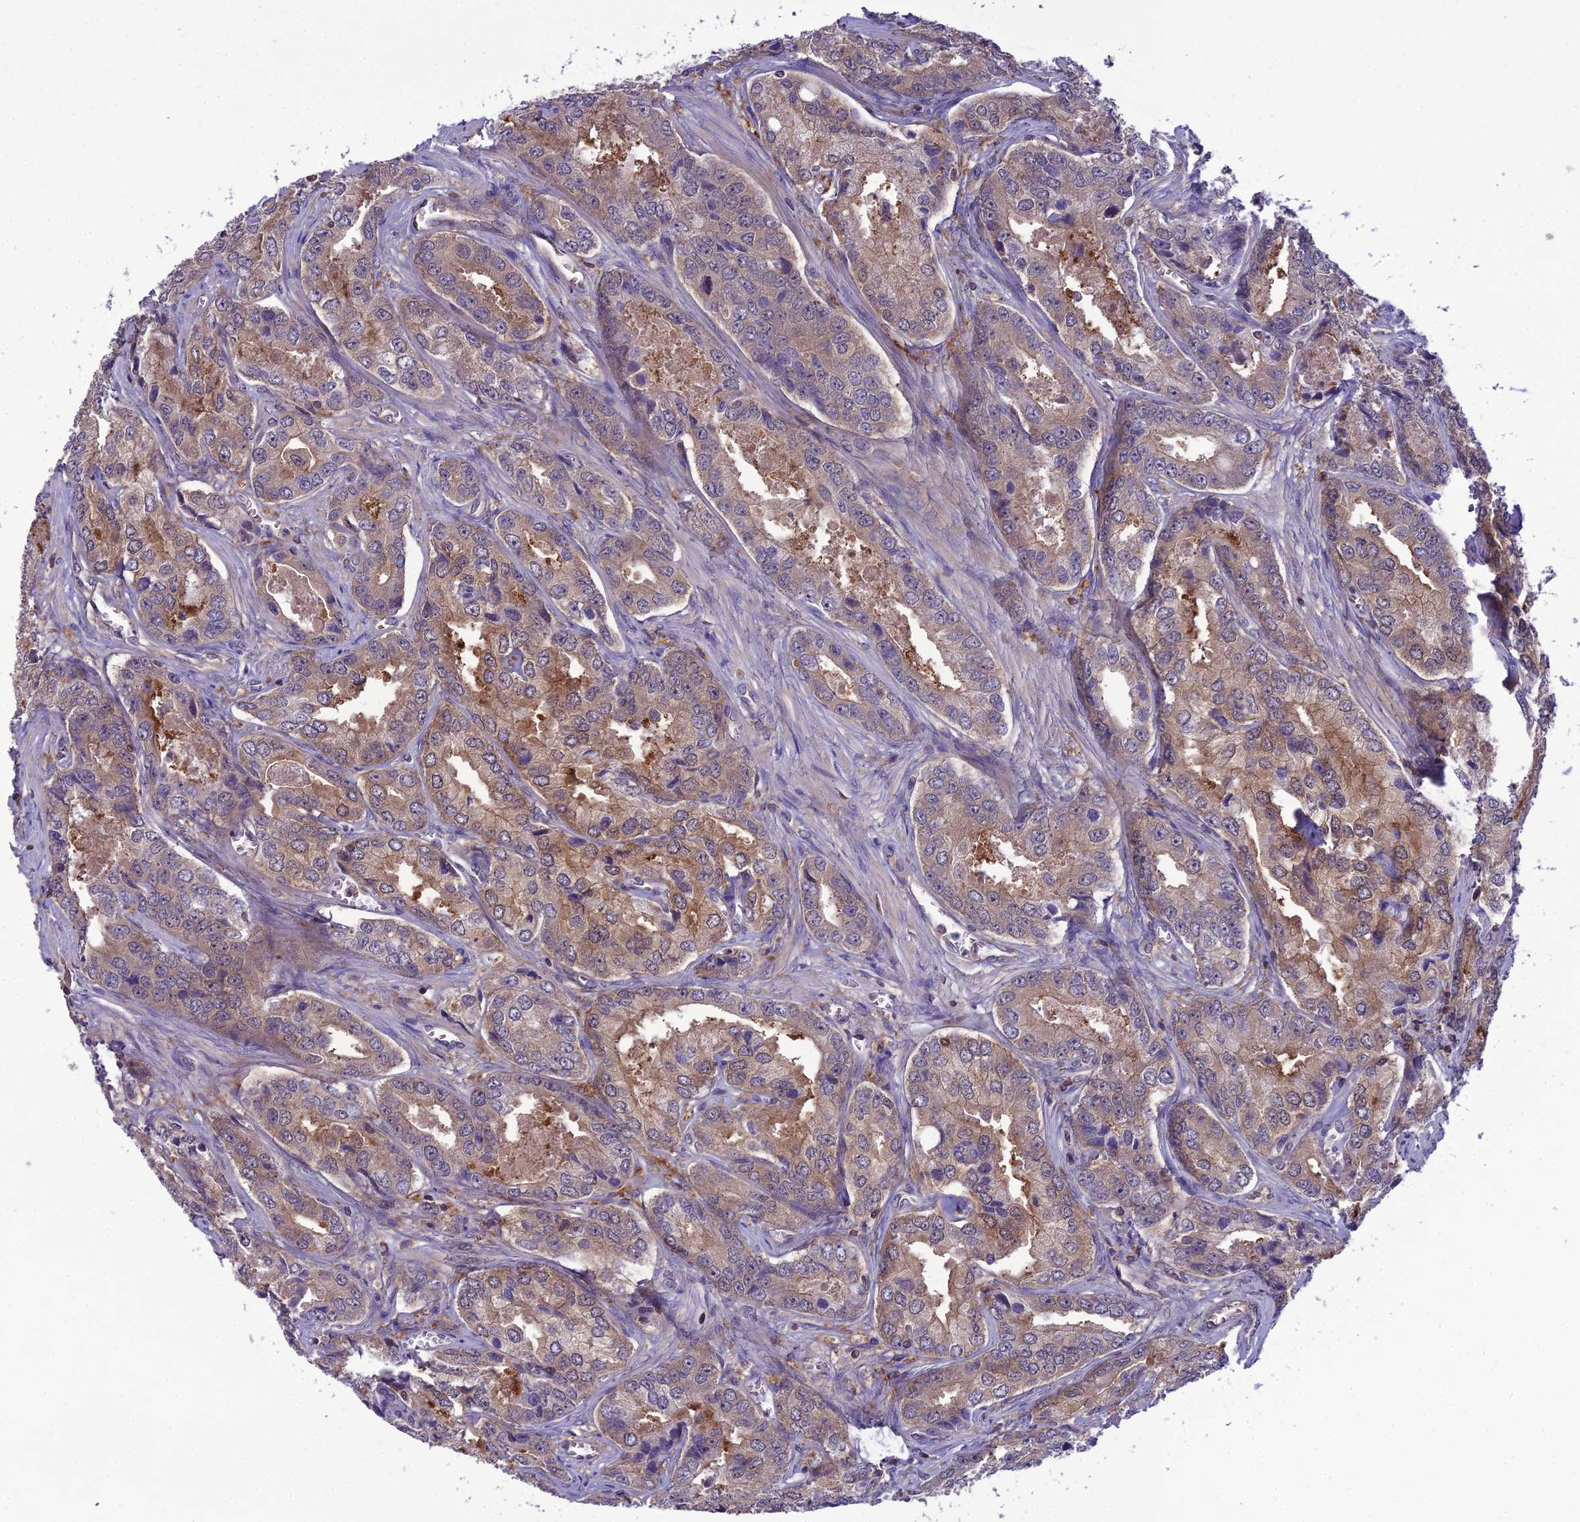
{"staining": {"intensity": "weak", "quantity": ">75%", "location": "cytoplasmic/membranous"}, "tissue": "prostate cancer", "cell_type": "Tumor cells", "image_type": "cancer", "snomed": [{"axis": "morphology", "description": "Adenocarcinoma, Low grade"}, {"axis": "topography", "description": "Prostate"}], "caption": "Immunohistochemistry (IHC) photomicrograph of neoplastic tissue: adenocarcinoma (low-grade) (prostate) stained using immunohistochemistry (IHC) displays low levels of weak protein expression localized specifically in the cytoplasmic/membranous of tumor cells, appearing as a cytoplasmic/membranous brown color.", "gene": "GDF6", "patient": {"sex": "male", "age": 68}}